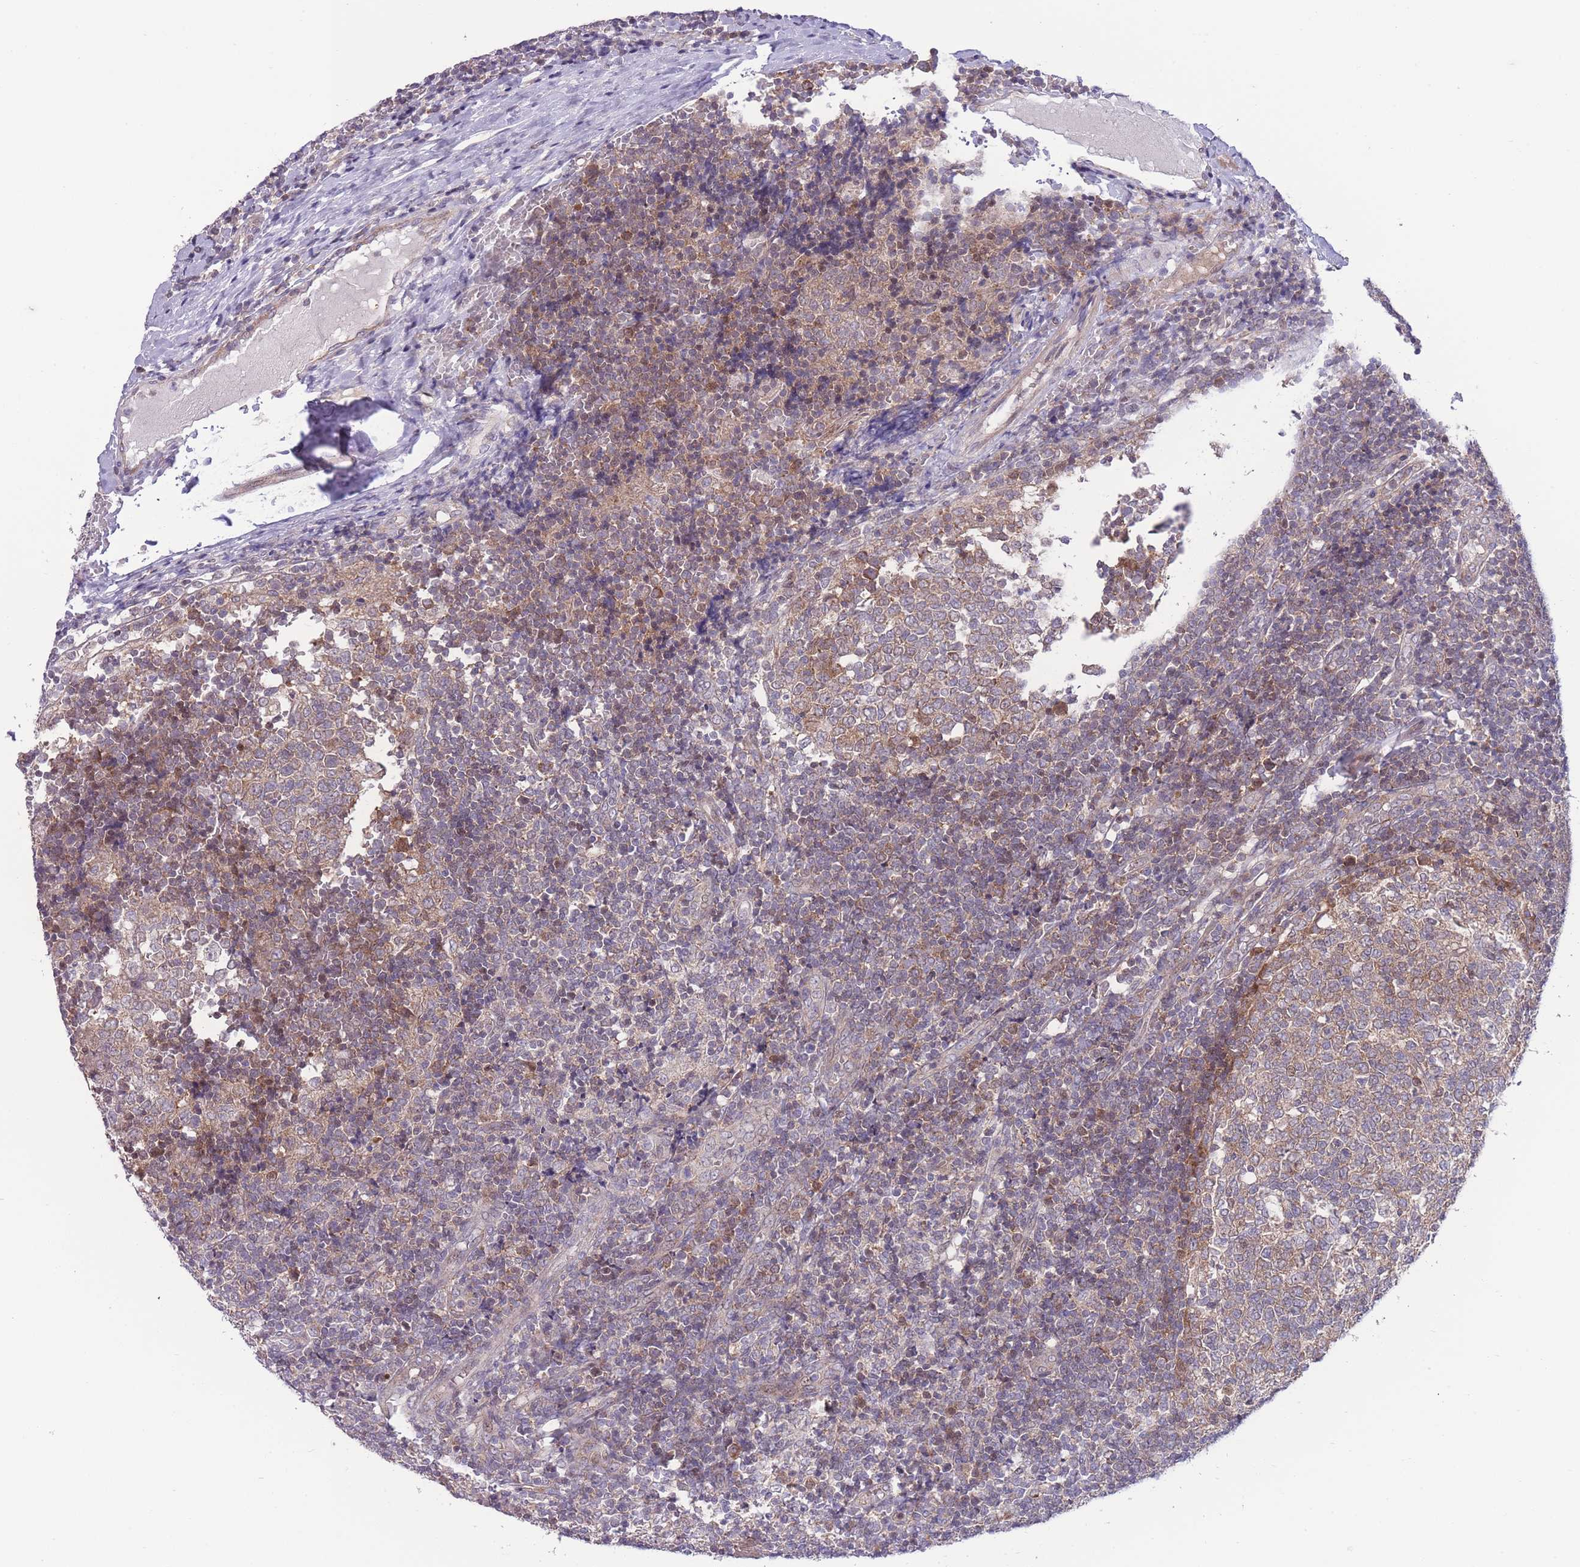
{"staining": {"intensity": "moderate", "quantity": "<25%", "location": "cytoplasmic/membranous"}, "tissue": "tonsil", "cell_type": "Germinal center cells", "image_type": "normal", "snomed": [{"axis": "morphology", "description": "Normal tissue, NOS"}, {"axis": "topography", "description": "Tonsil"}], "caption": "Immunohistochemical staining of normal human tonsil shows <25% levels of moderate cytoplasmic/membranous protein expression in approximately <25% of germinal center cells. The protein of interest is shown in brown color, while the nuclei are stained blue.", "gene": "RIC8A", "patient": {"sex": "female", "age": 19}}